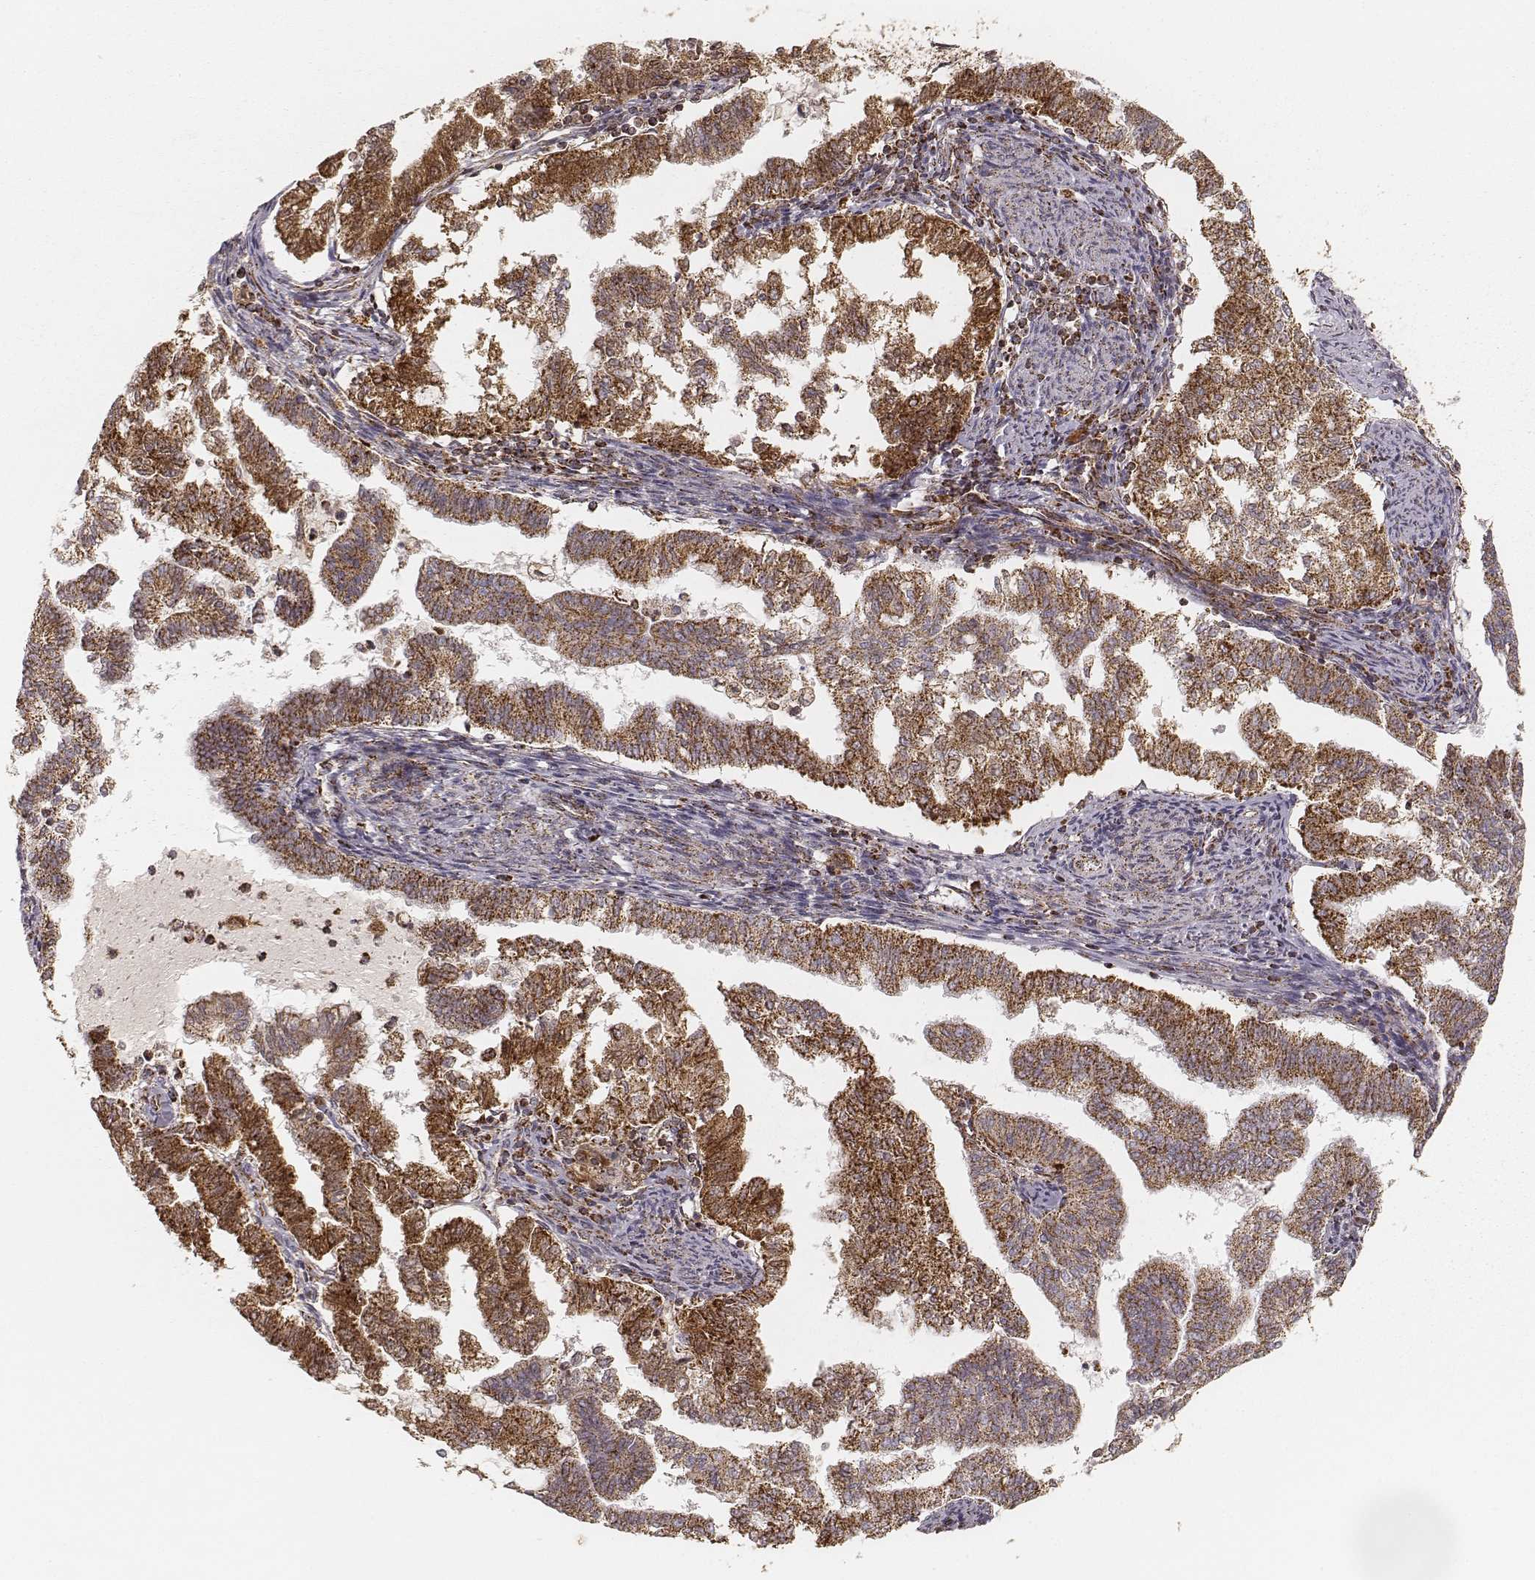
{"staining": {"intensity": "strong", "quantity": ">75%", "location": "cytoplasmic/membranous"}, "tissue": "endometrial cancer", "cell_type": "Tumor cells", "image_type": "cancer", "snomed": [{"axis": "morphology", "description": "Adenocarcinoma, NOS"}, {"axis": "topography", "description": "Endometrium"}], "caption": "Immunohistochemistry (IHC) staining of adenocarcinoma (endometrial), which reveals high levels of strong cytoplasmic/membranous expression in about >75% of tumor cells indicating strong cytoplasmic/membranous protein staining. The staining was performed using DAB (brown) for protein detection and nuclei were counterstained in hematoxylin (blue).", "gene": "CS", "patient": {"sex": "female", "age": 79}}